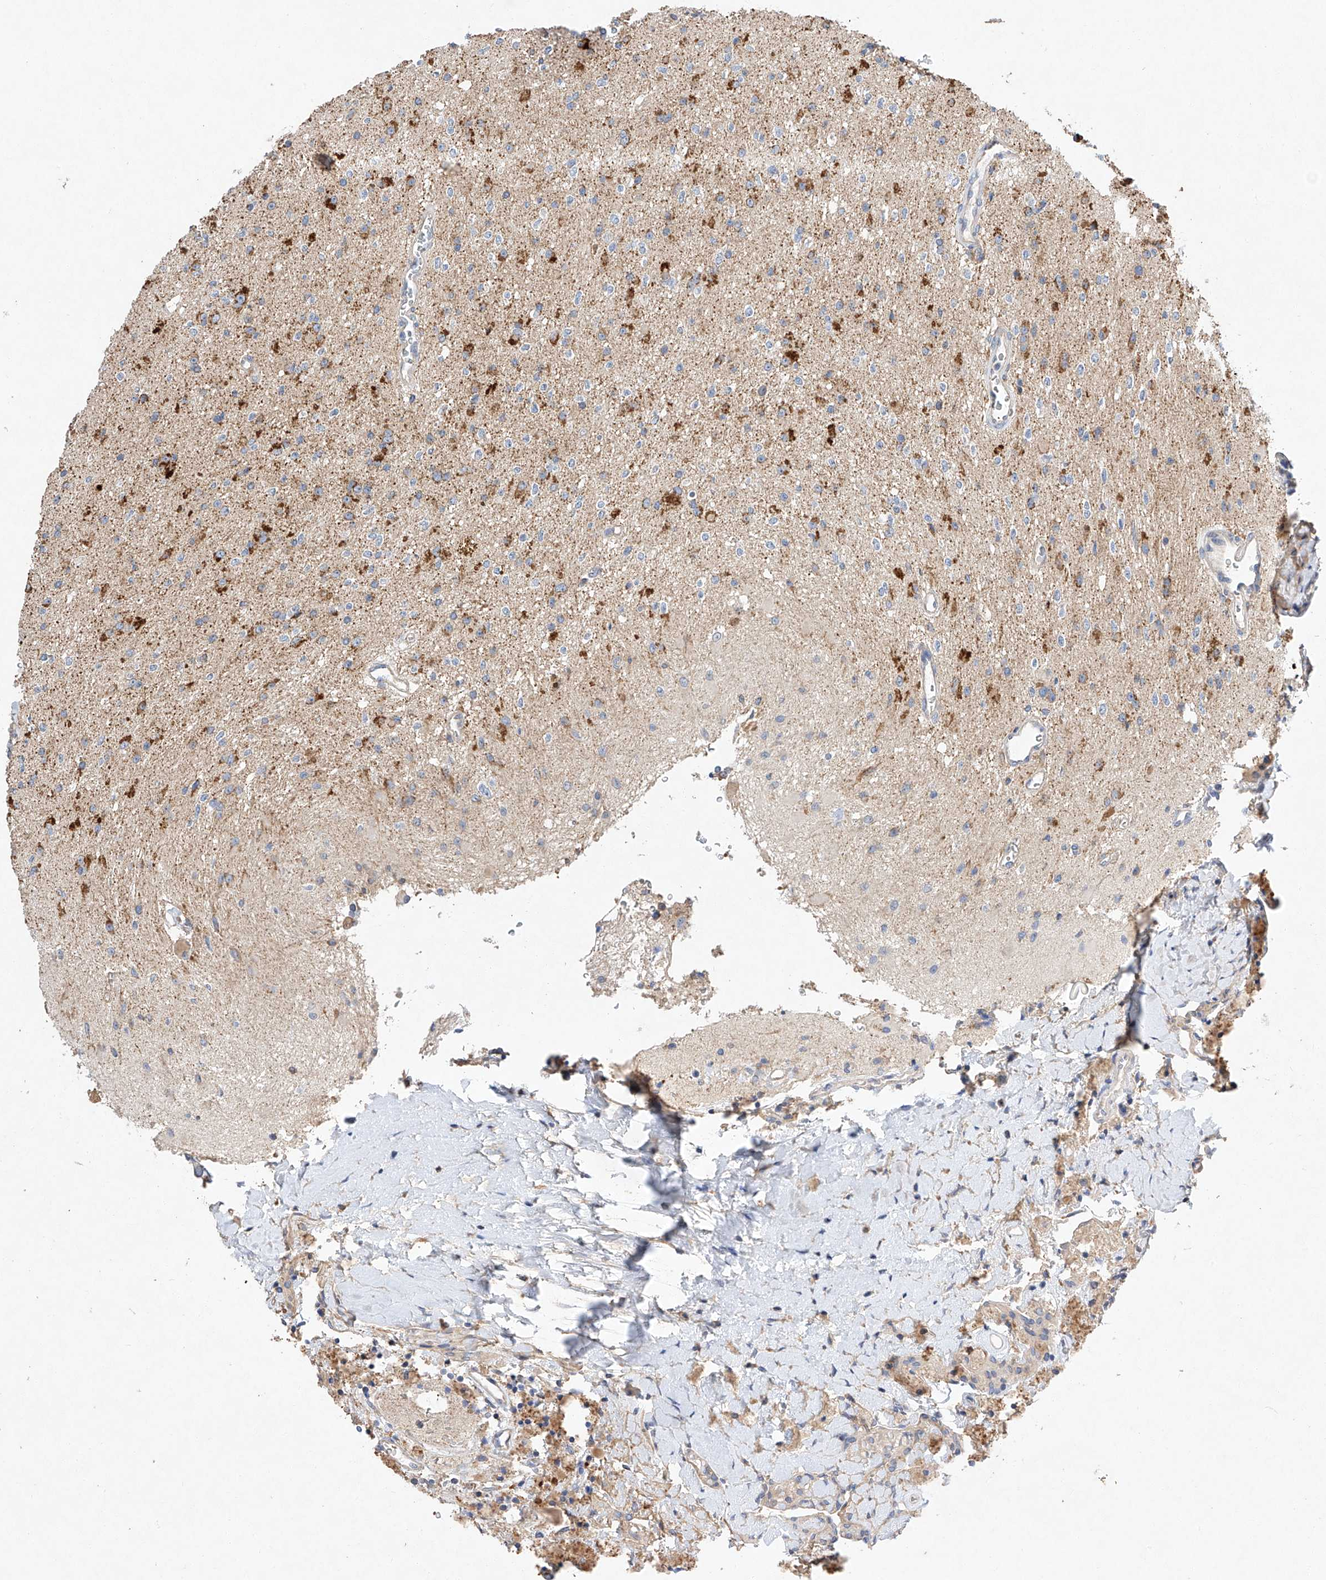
{"staining": {"intensity": "strong", "quantity": "<25%", "location": "cytoplasmic/membranous"}, "tissue": "glioma", "cell_type": "Tumor cells", "image_type": "cancer", "snomed": [{"axis": "morphology", "description": "Glioma, malignant, High grade"}, {"axis": "topography", "description": "Brain"}], "caption": "The immunohistochemical stain shows strong cytoplasmic/membranous positivity in tumor cells of glioma tissue.", "gene": "AMD1", "patient": {"sex": "male", "age": 34}}